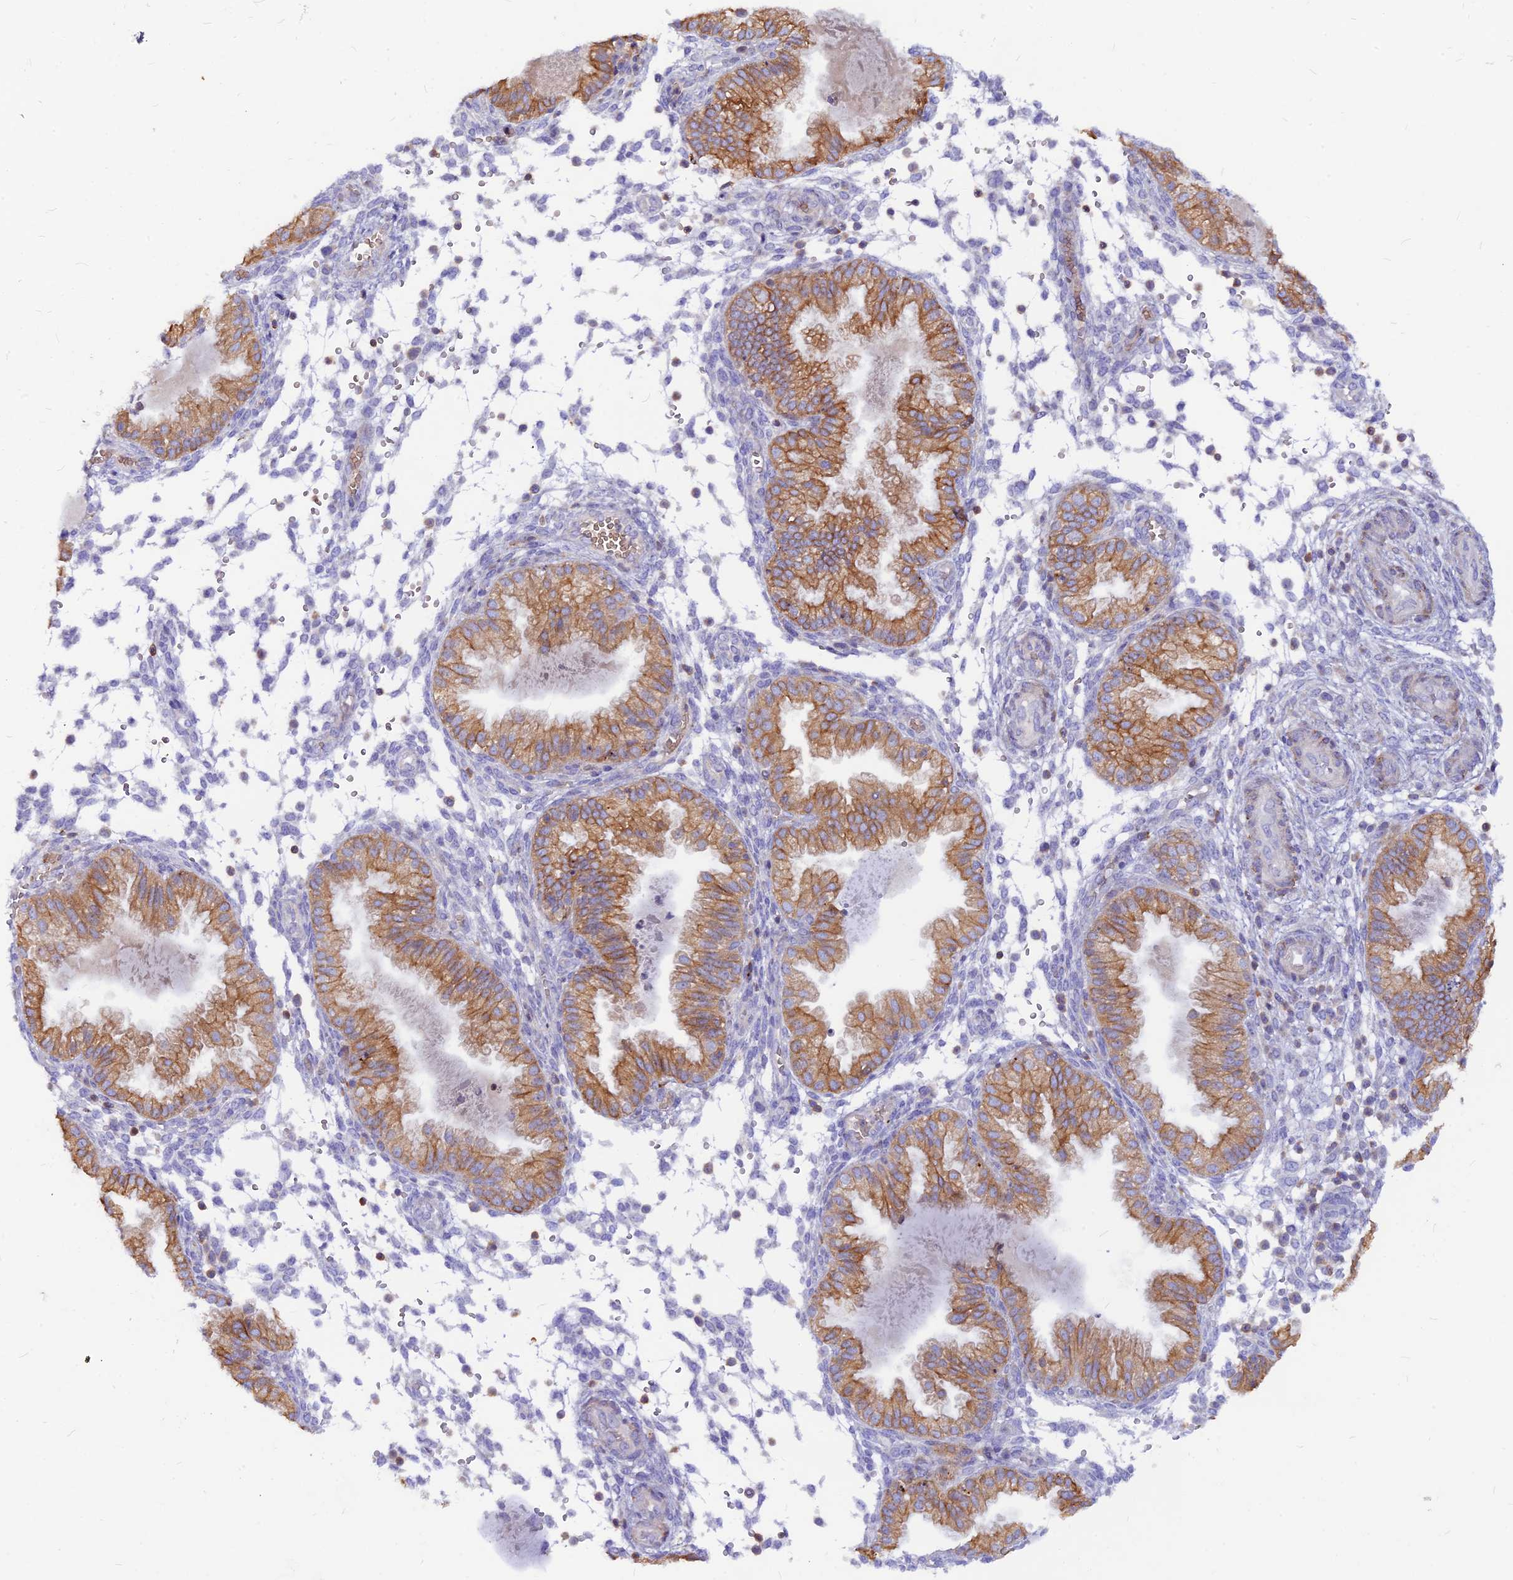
{"staining": {"intensity": "negative", "quantity": "none", "location": "none"}, "tissue": "endometrium", "cell_type": "Cells in endometrial stroma", "image_type": "normal", "snomed": [{"axis": "morphology", "description": "Normal tissue, NOS"}, {"axis": "topography", "description": "Endometrium"}], "caption": "Immunohistochemical staining of normal endometrium reveals no significant staining in cells in endometrial stroma.", "gene": "DENND2D", "patient": {"sex": "female", "age": 33}}